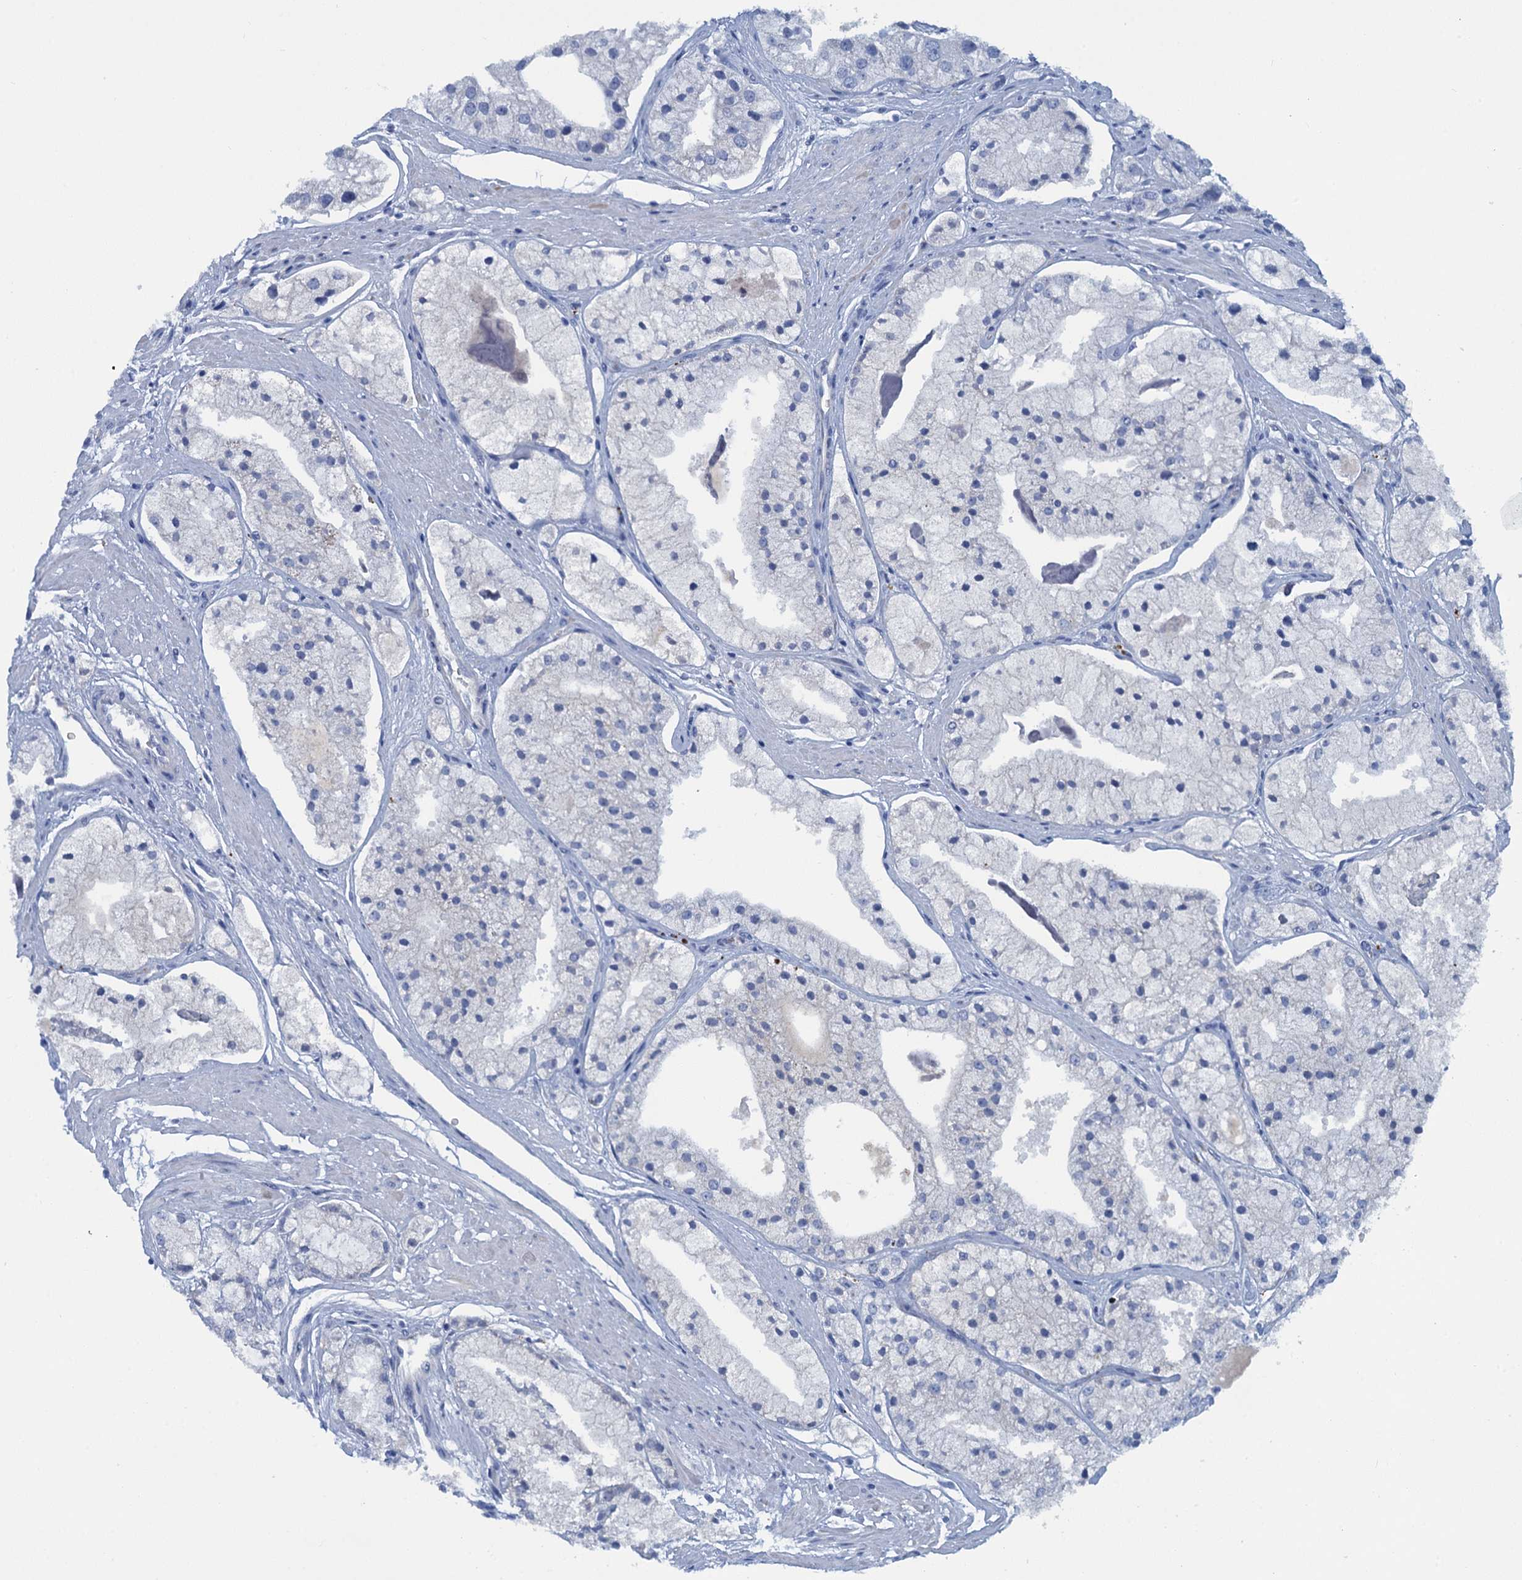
{"staining": {"intensity": "negative", "quantity": "none", "location": "none"}, "tissue": "prostate cancer", "cell_type": "Tumor cells", "image_type": "cancer", "snomed": [{"axis": "morphology", "description": "Adenocarcinoma, High grade"}, {"axis": "topography", "description": "Prostate"}], "caption": "Tumor cells are negative for protein expression in human prostate cancer (high-grade adenocarcinoma).", "gene": "MYADML2", "patient": {"sex": "male", "age": 50}}